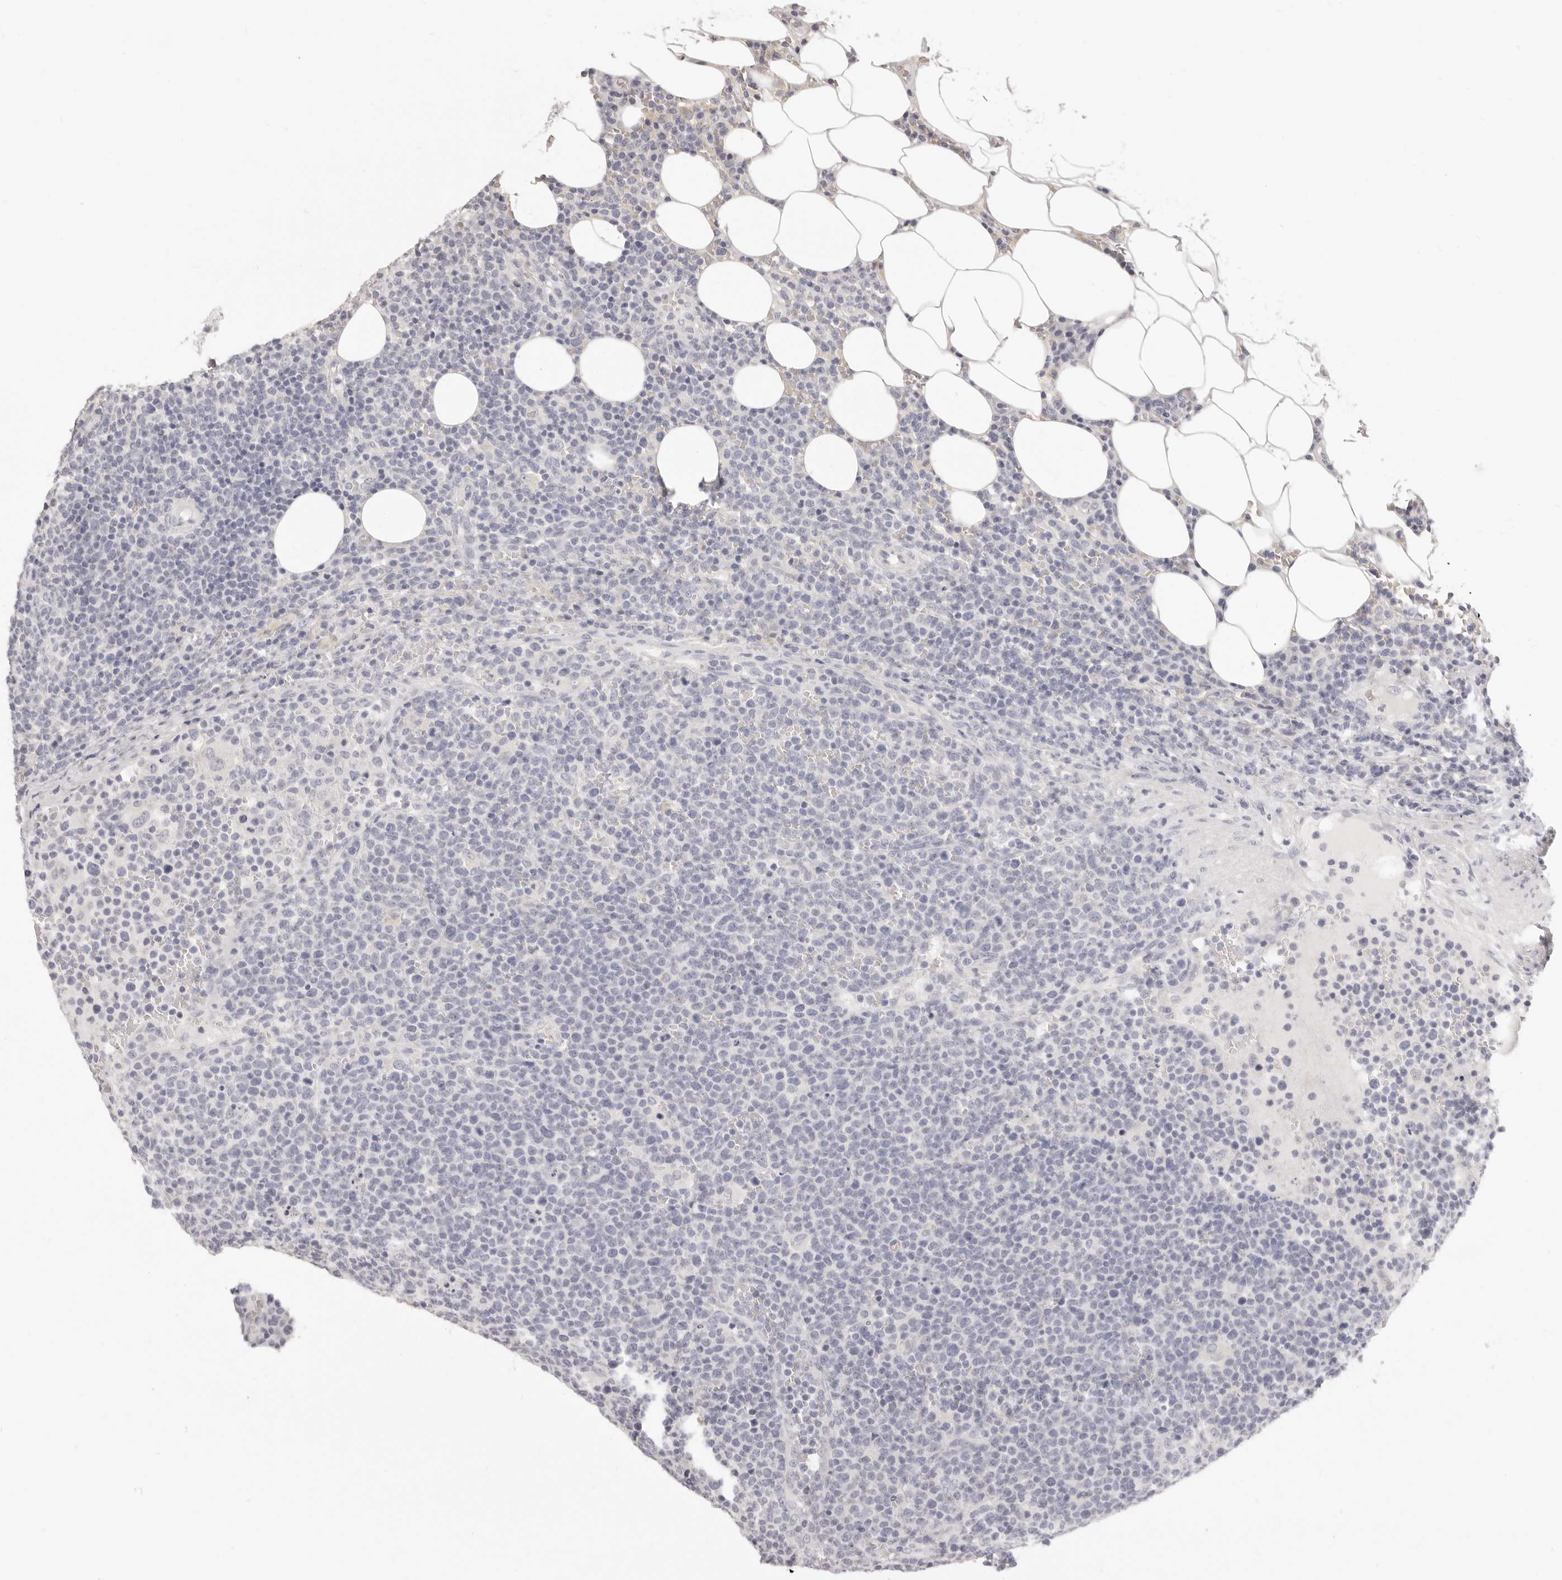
{"staining": {"intensity": "negative", "quantity": "none", "location": "none"}, "tissue": "lymphoma", "cell_type": "Tumor cells", "image_type": "cancer", "snomed": [{"axis": "morphology", "description": "Malignant lymphoma, non-Hodgkin's type, High grade"}, {"axis": "topography", "description": "Lymph node"}], "caption": "A histopathology image of lymphoma stained for a protein displays no brown staining in tumor cells.", "gene": "FABP1", "patient": {"sex": "male", "age": 61}}